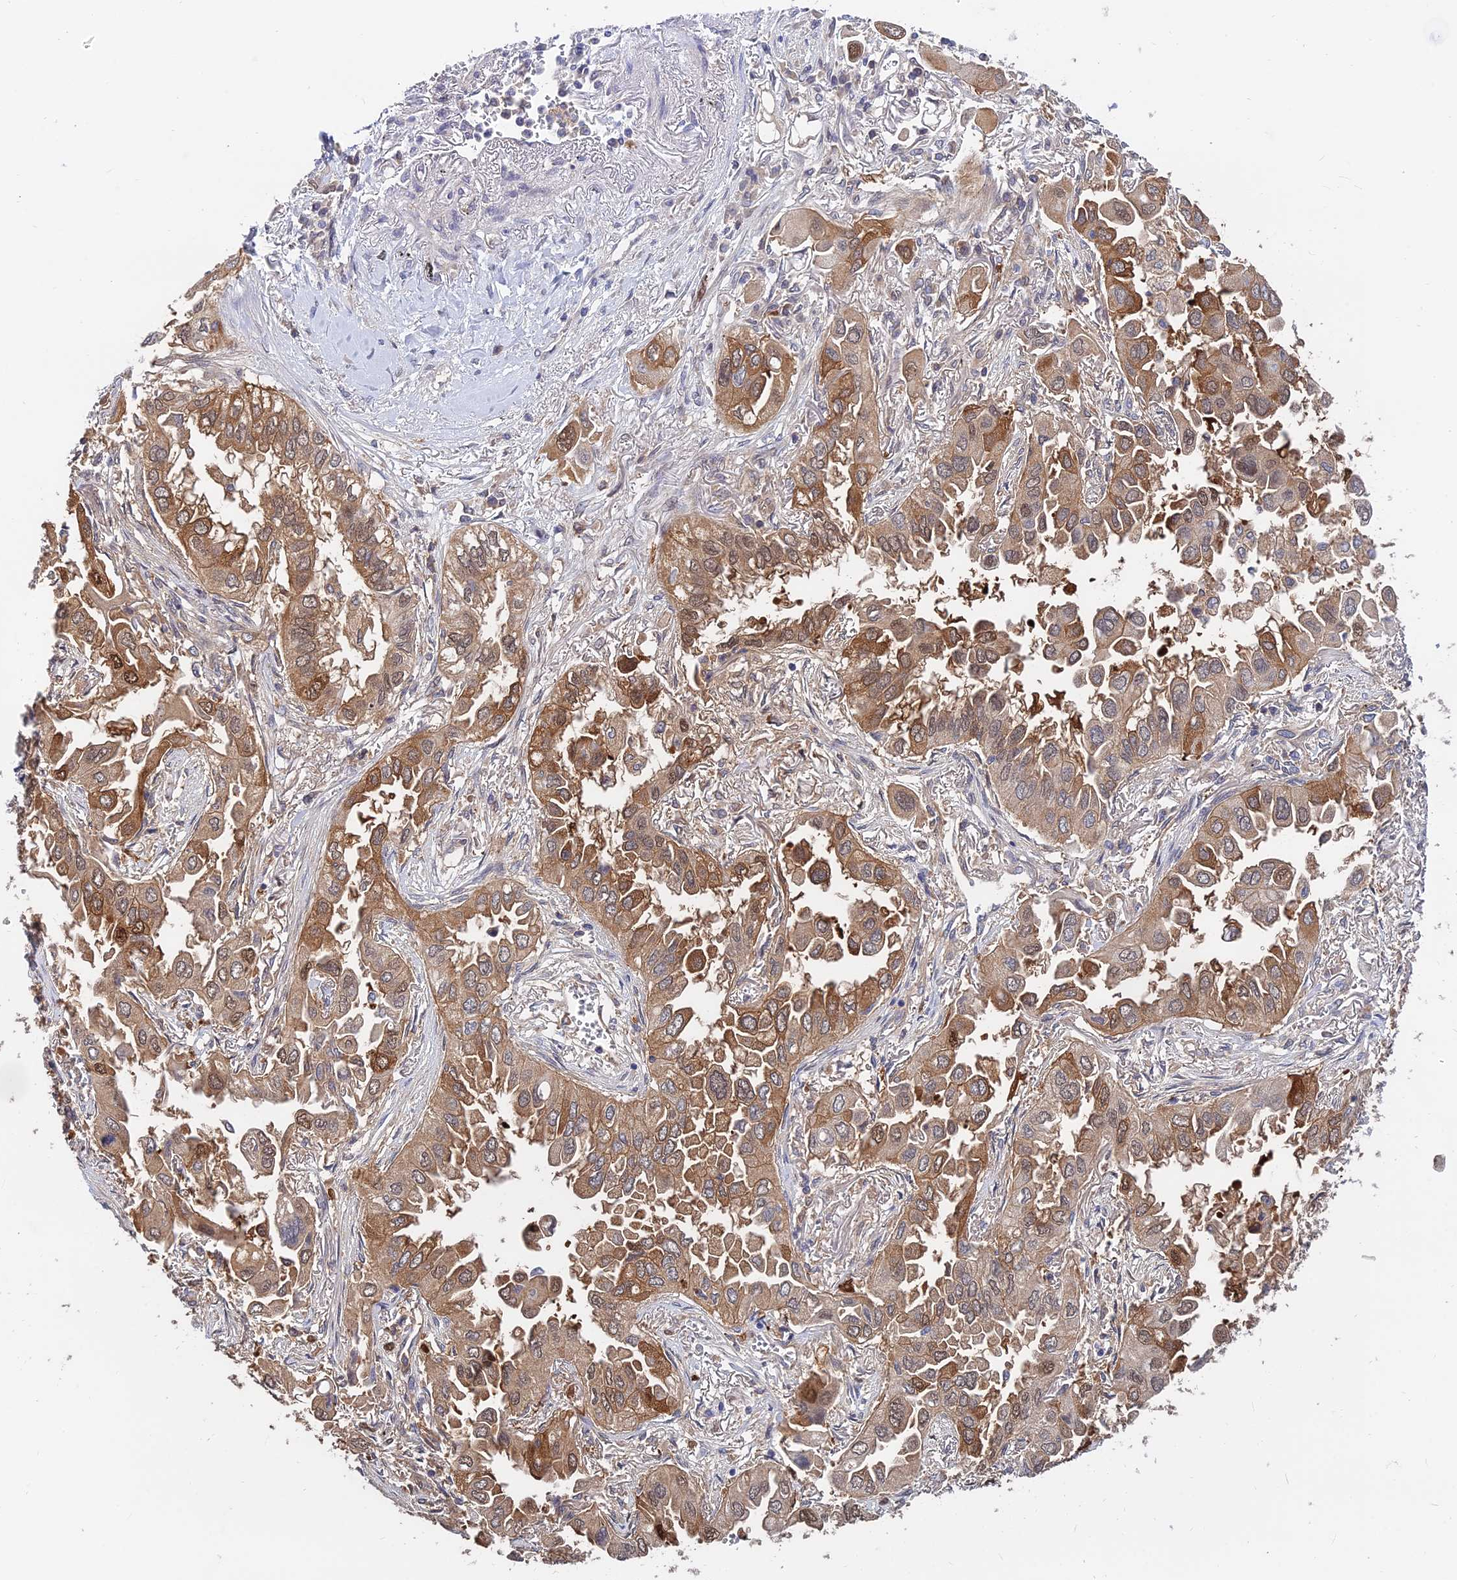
{"staining": {"intensity": "moderate", "quantity": ">75%", "location": "cytoplasmic/membranous,nuclear"}, "tissue": "lung cancer", "cell_type": "Tumor cells", "image_type": "cancer", "snomed": [{"axis": "morphology", "description": "Adenocarcinoma, NOS"}, {"axis": "topography", "description": "Lung"}], "caption": "A photomicrograph showing moderate cytoplasmic/membranous and nuclear positivity in approximately >75% of tumor cells in lung cancer (adenocarcinoma), as visualized by brown immunohistochemical staining.", "gene": "B3GALT4", "patient": {"sex": "female", "age": 76}}